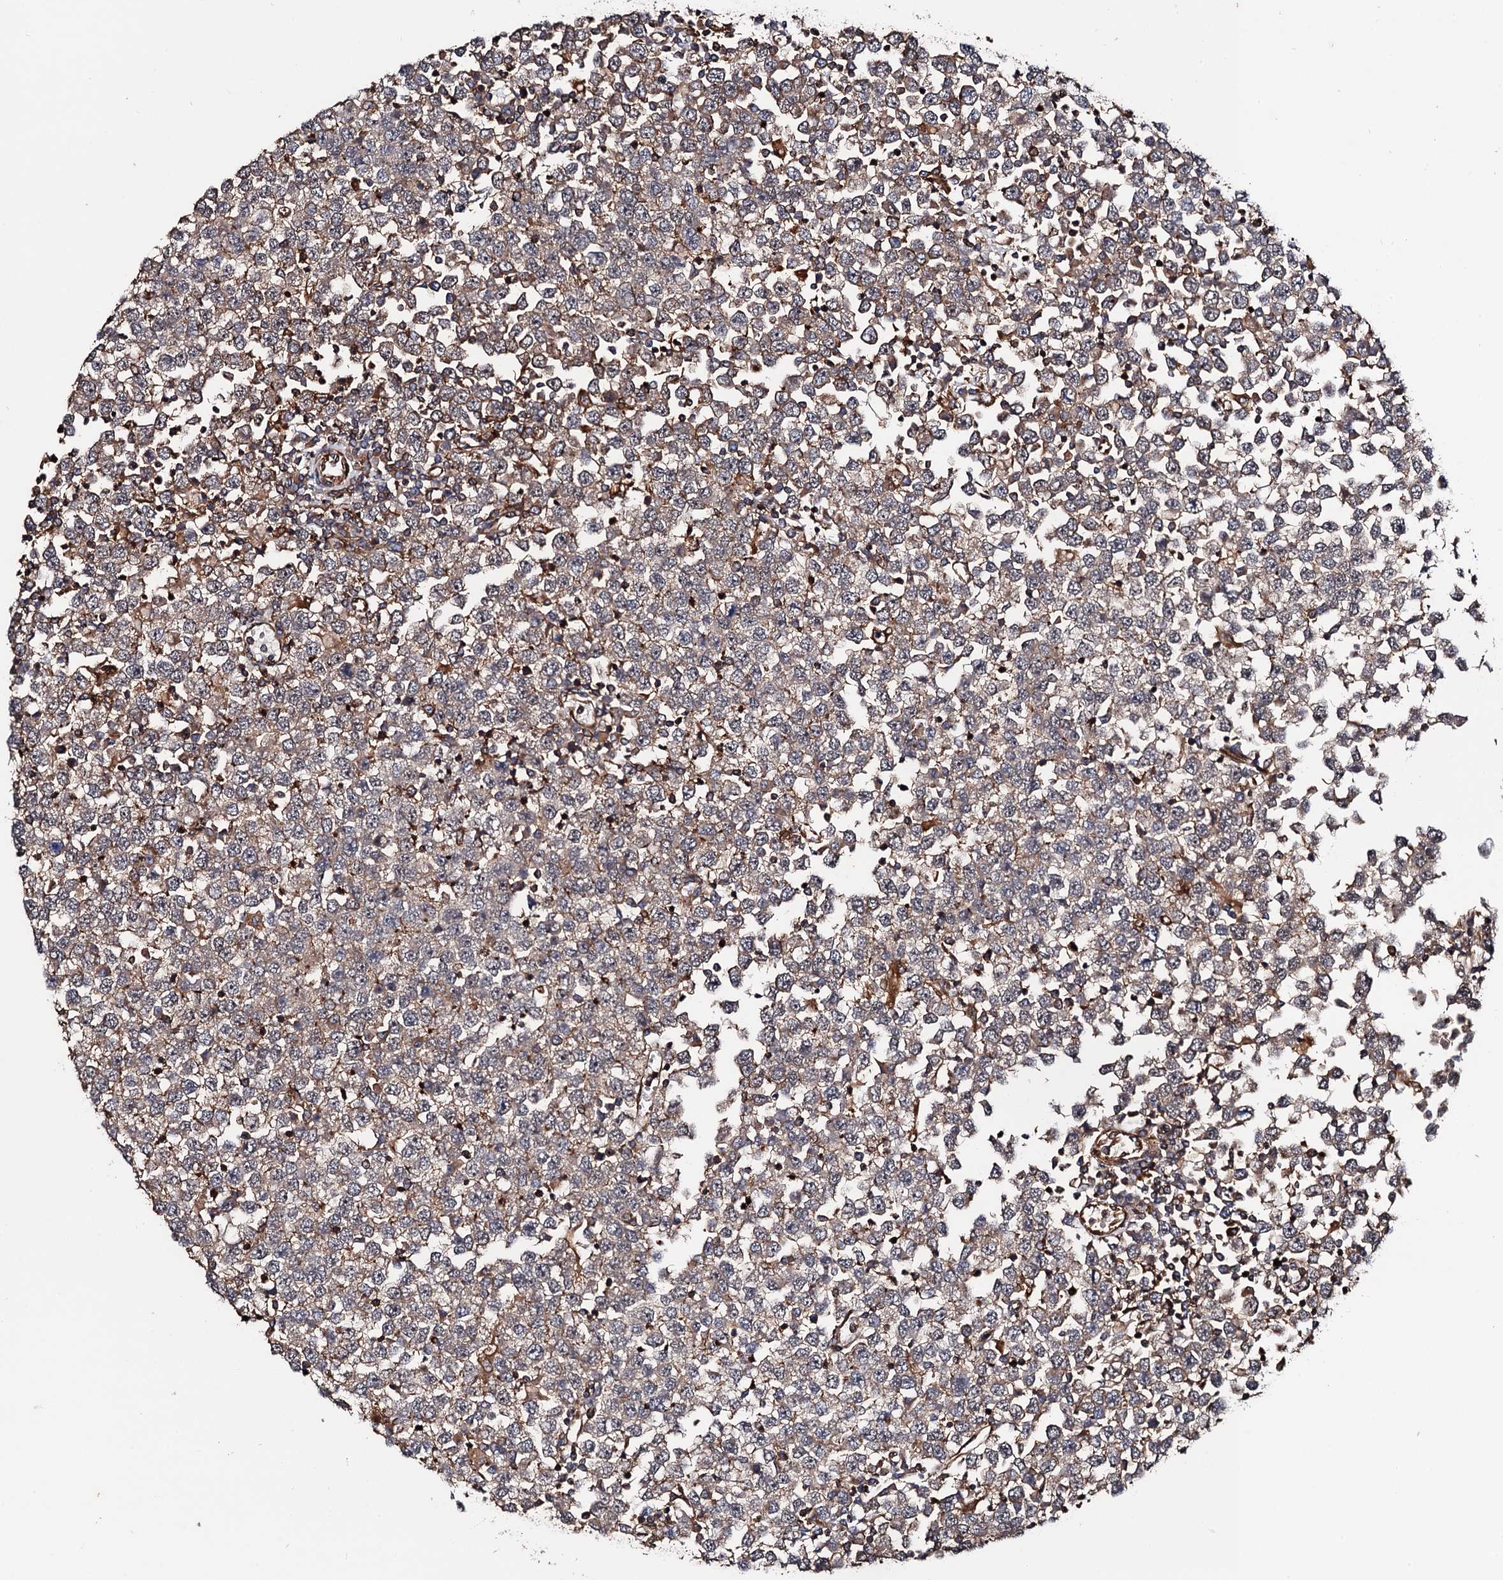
{"staining": {"intensity": "weak", "quantity": ">75%", "location": "cytoplasmic/membranous"}, "tissue": "testis cancer", "cell_type": "Tumor cells", "image_type": "cancer", "snomed": [{"axis": "morphology", "description": "Seminoma, NOS"}, {"axis": "topography", "description": "Testis"}], "caption": "Approximately >75% of tumor cells in human seminoma (testis) demonstrate weak cytoplasmic/membranous protein staining as visualized by brown immunohistochemical staining.", "gene": "BORA", "patient": {"sex": "male", "age": 65}}